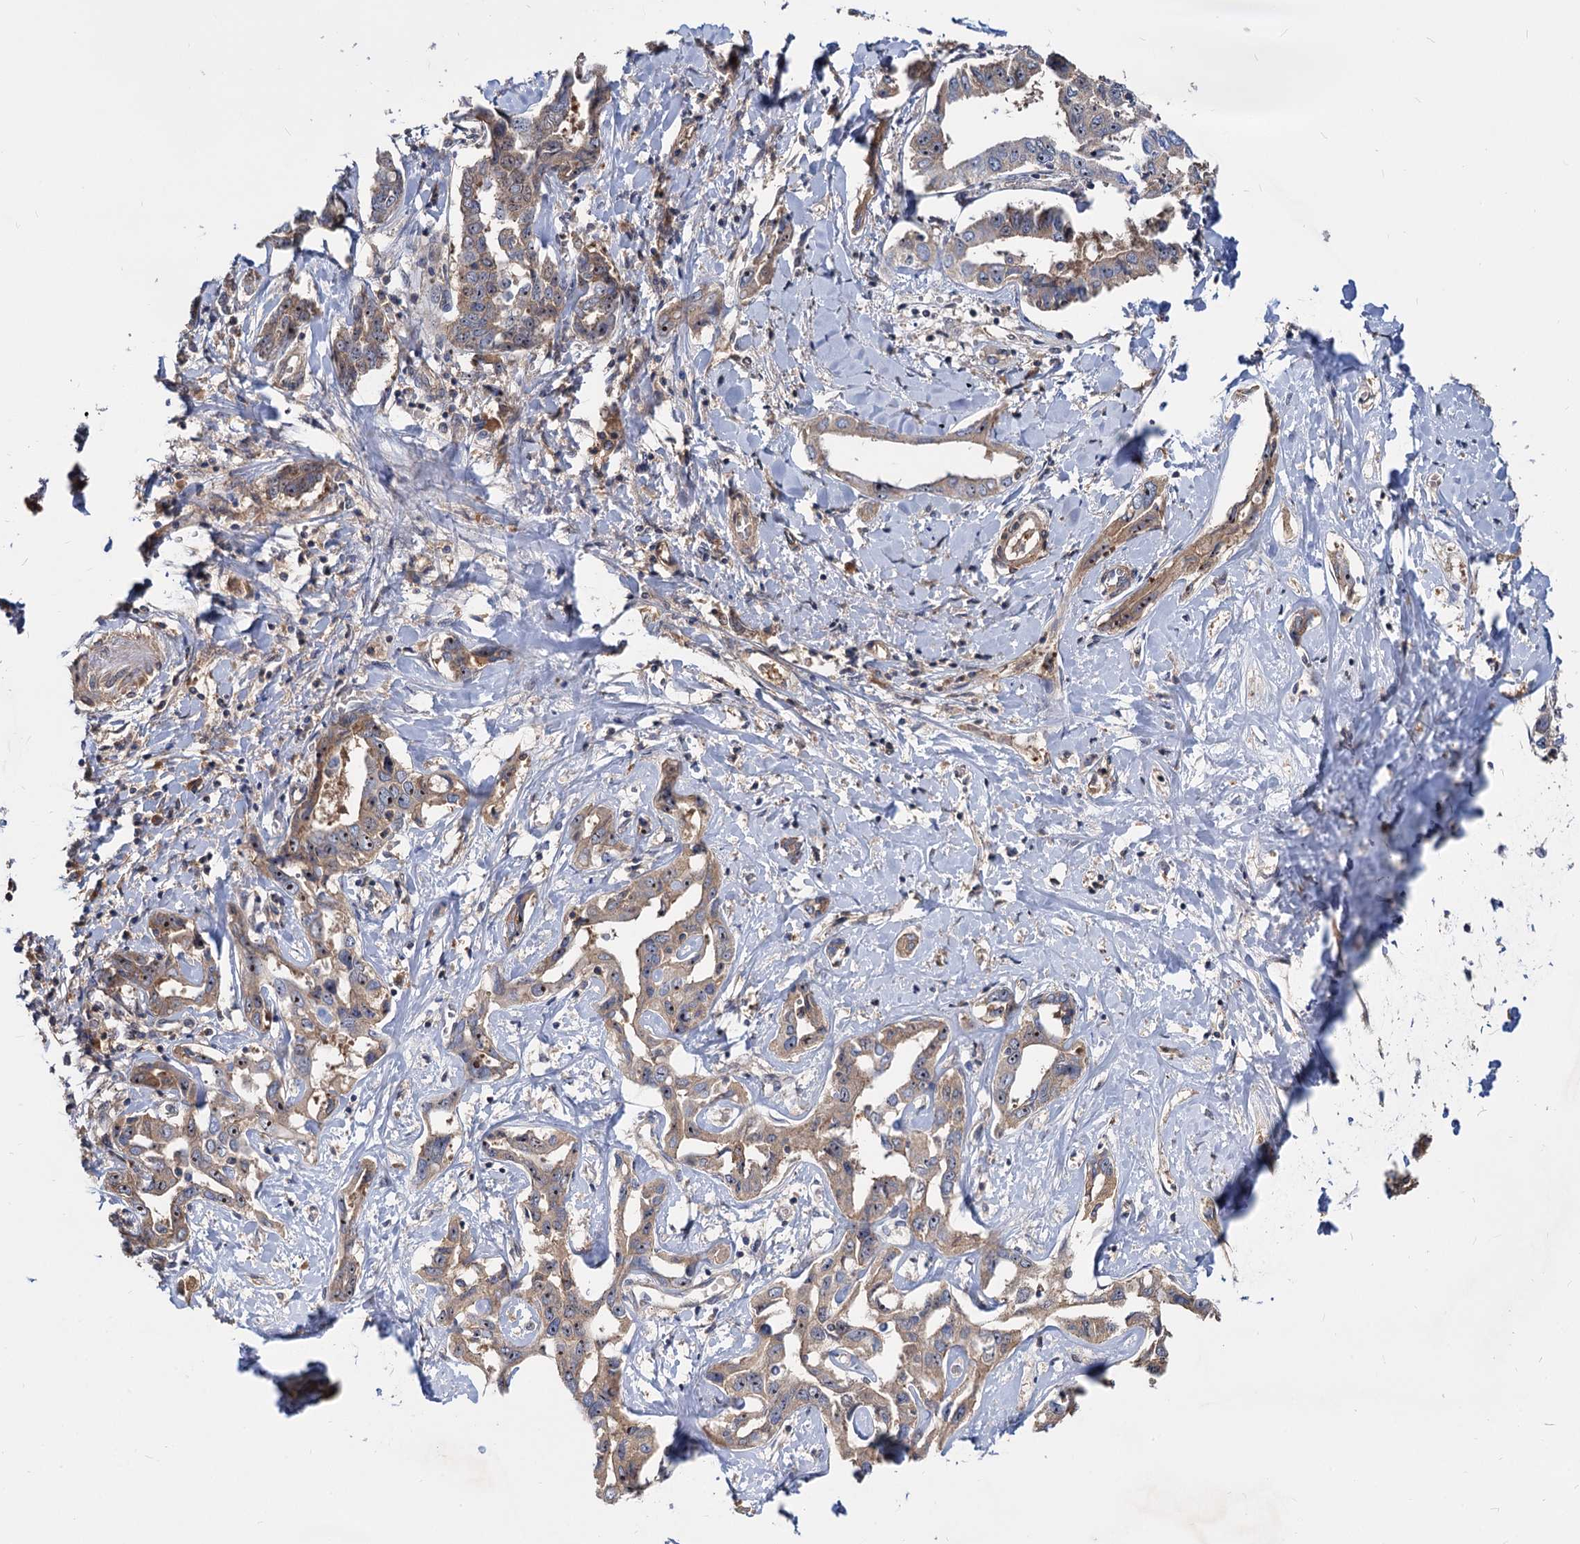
{"staining": {"intensity": "moderate", "quantity": "25%-75%", "location": "cytoplasmic/membranous,nuclear"}, "tissue": "liver cancer", "cell_type": "Tumor cells", "image_type": "cancer", "snomed": [{"axis": "morphology", "description": "Cholangiocarcinoma"}, {"axis": "topography", "description": "Liver"}], "caption": "Moderate cytoplasmic/membranous and nuclear protein positivity is present in about 25%-75% of tumor cells in liver cancer (cholangiocarcinoma). (DAB (3,3'-diaminobenzidine) = brown stain, brightfield microscopy at high magnification).", "gene": "SNX15", "patient": {"sex": "male", "age": 59}}